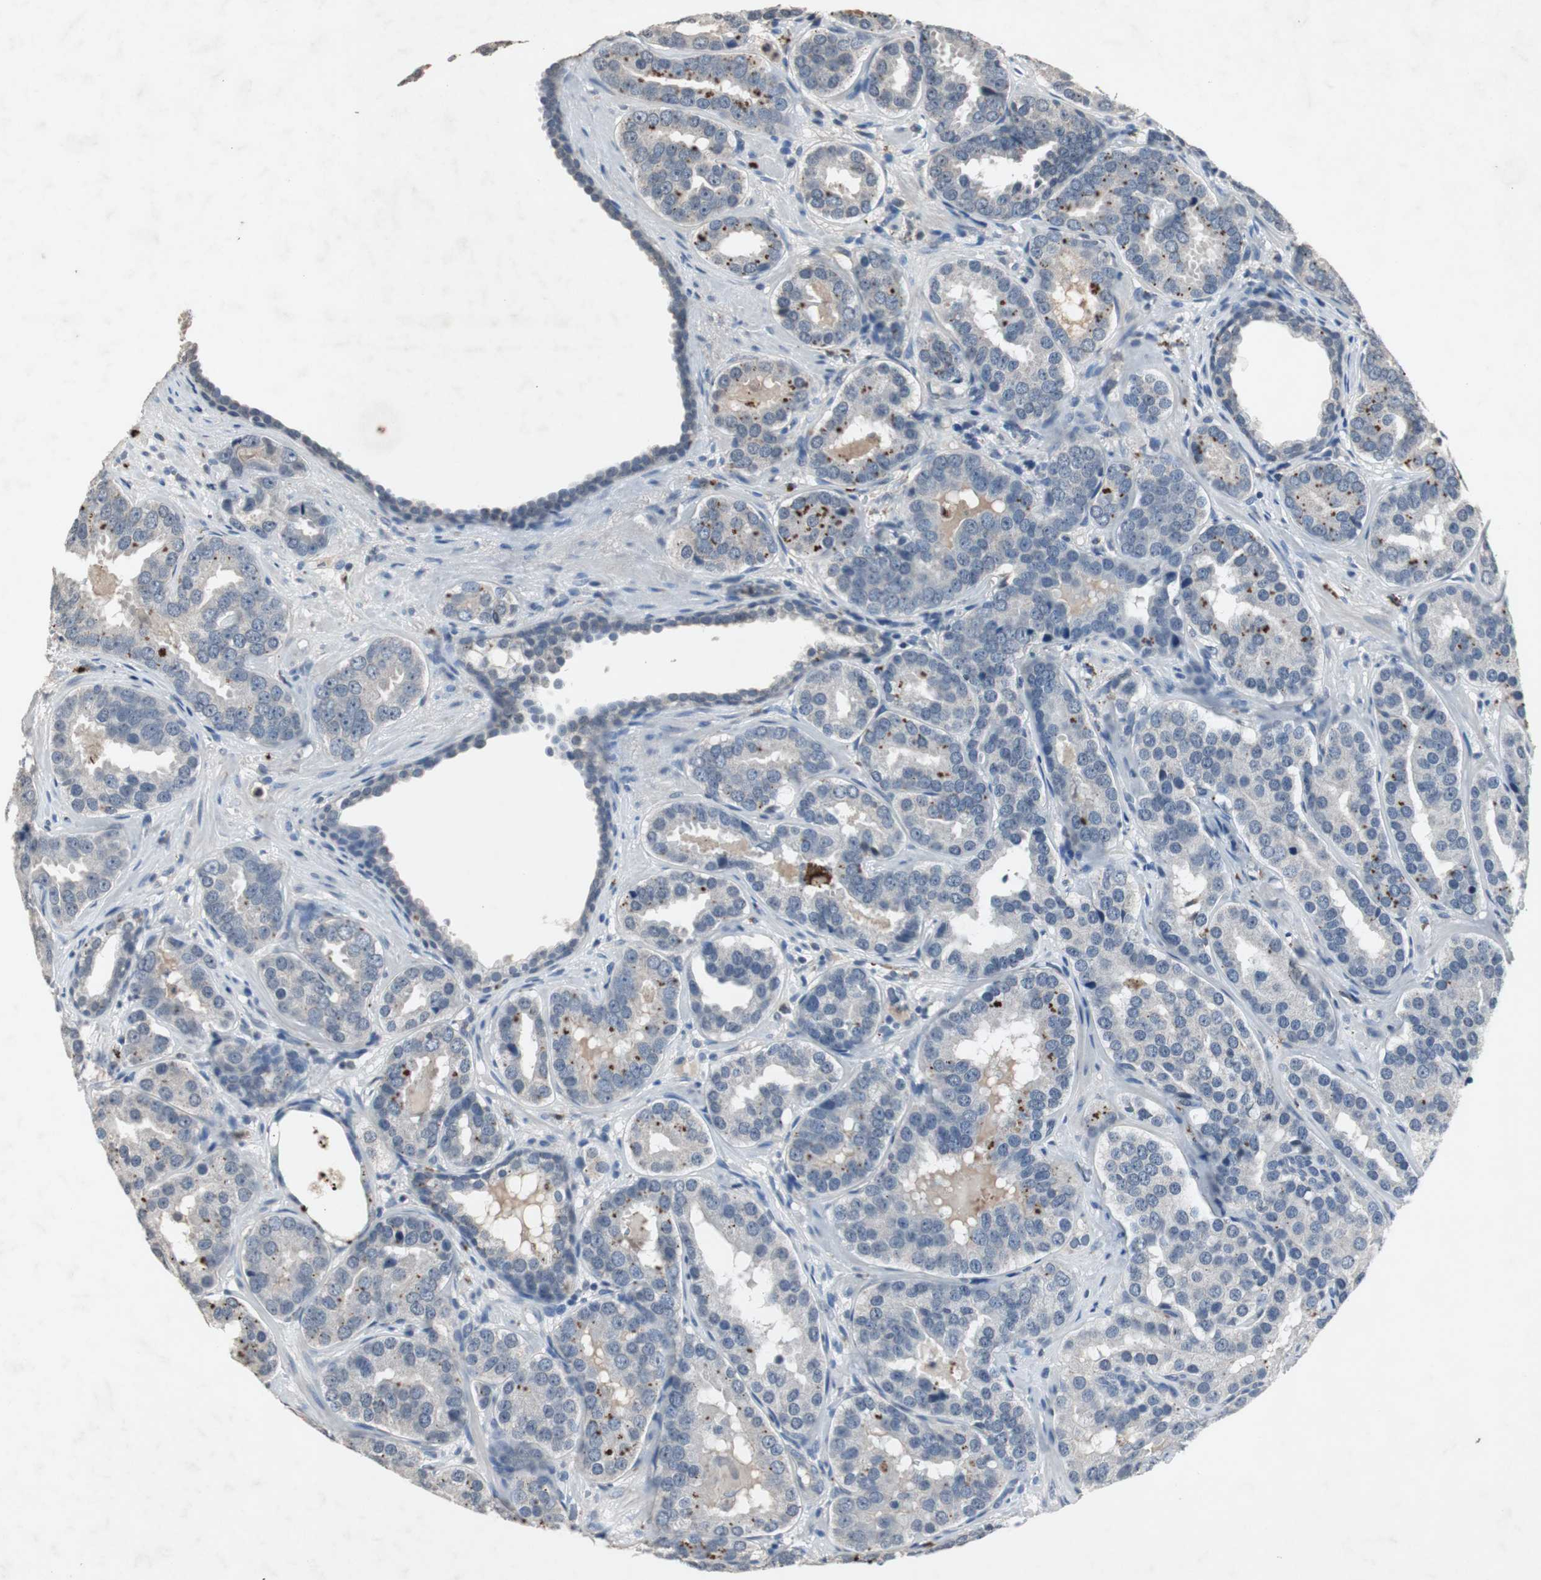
{"staining": {"intensity": "moderate", "quantity": "<25%", "location": "cytoplasmic/membranous"}, "tissue": "prostate cancer", "cell_type": "Tumor cells", "image_type": "cancer", "snomed": [{"axis": "morphology", "description": "Adenocarcinoma, Low grade"}, {"axis": "topography", "description": "Prostate"}], "caption": "Tumor cells display low levels of moderate cytoplasmic/membranous staining in about <25% of cells in human prostate cancer (low-grade adenocarcinoma). (DAB = brown stain, brightfield microscopy at high magnification).", "gene": "ADNP2", "patient": {"sex": "male", "age": 59}}